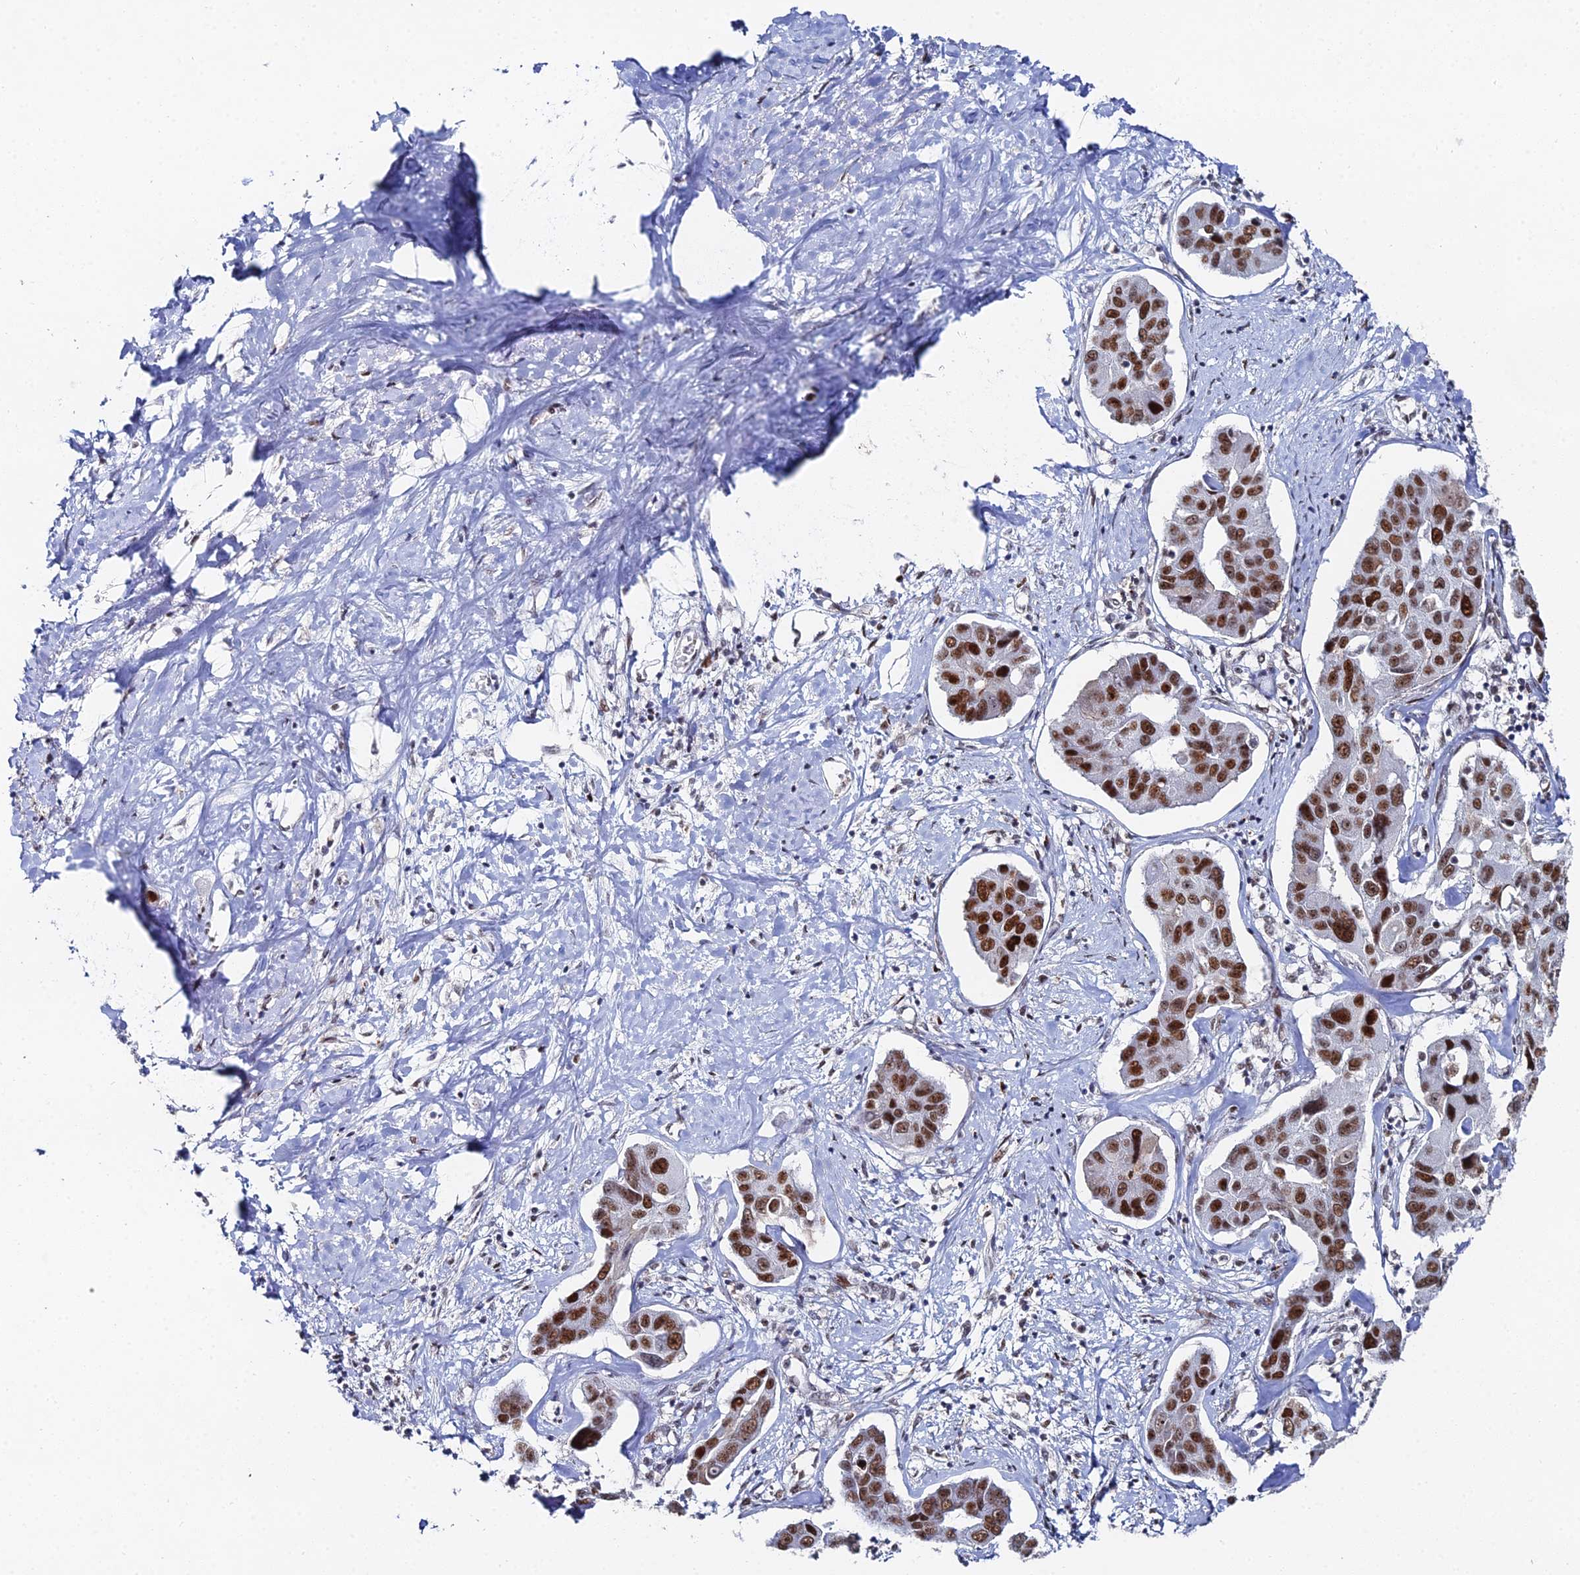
{"staining": {"intensity": "strong", "quantity": ">75%", "location": "nuclear"}, "tissue": "liver cancer", "cell_type": "Tumor cells", "image_type": "cancer", "snomed": [{"axis": "morphology", "description": "Cholangiocarcinoma"}, {"axis": "topography", "description": "Liver"}], "caption": "Human liver cholangiocarcinoma stained with a protein marker shows strong staining in tumor cells.", "gene": "GSC2", "patient": {"sex": "male", "age": 59}}